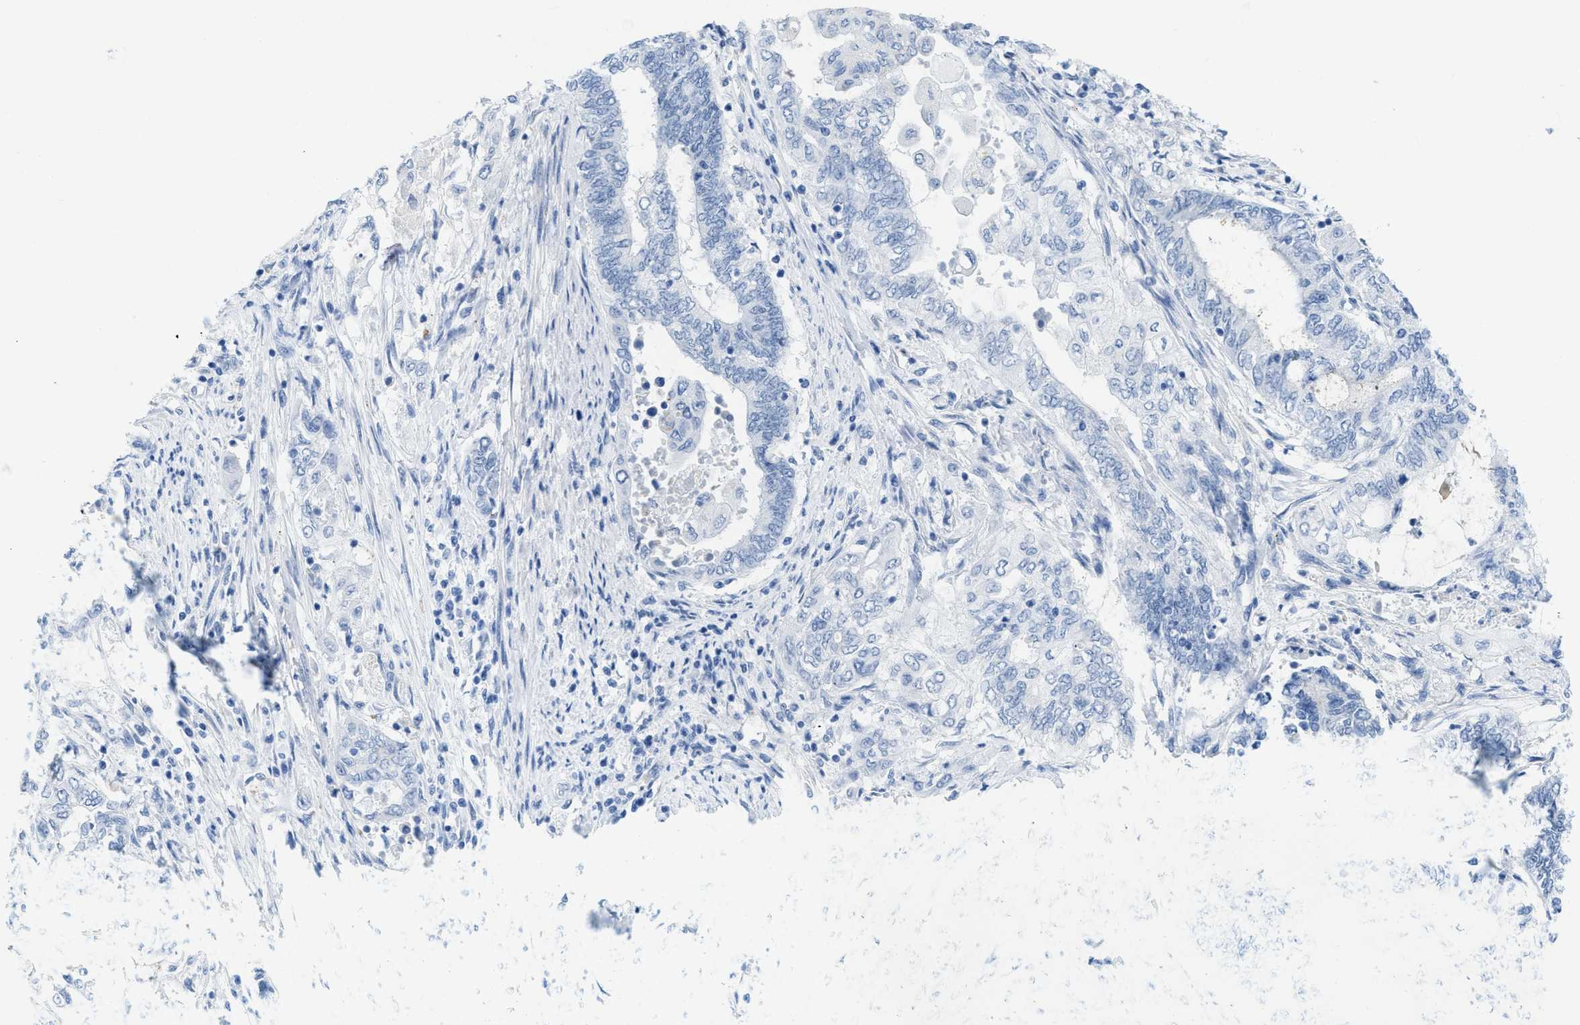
{"staining": {"intensity": "negative", "quantity": "none", "location": "none"}, "tissue": "endometrial cancer", "cell_type": "Tumor cells", "image_type": "cancer", "snomed": [{"axis": "morphology", "description": "Adenocarcinoma, NOS"}, {"axis": "topography", "description": "Uterus"}, {"axis": "topography", "description": "Endometrium"}], "caption": "This image is of endometrial cancer stained with immunohistochemistry (IHC) to label a protein in brown with the nuclei are counter-stained blue. There is no expression in tumor cells.", "gene": "WDR4", "patient": {"sex": "female", "age": 70}}